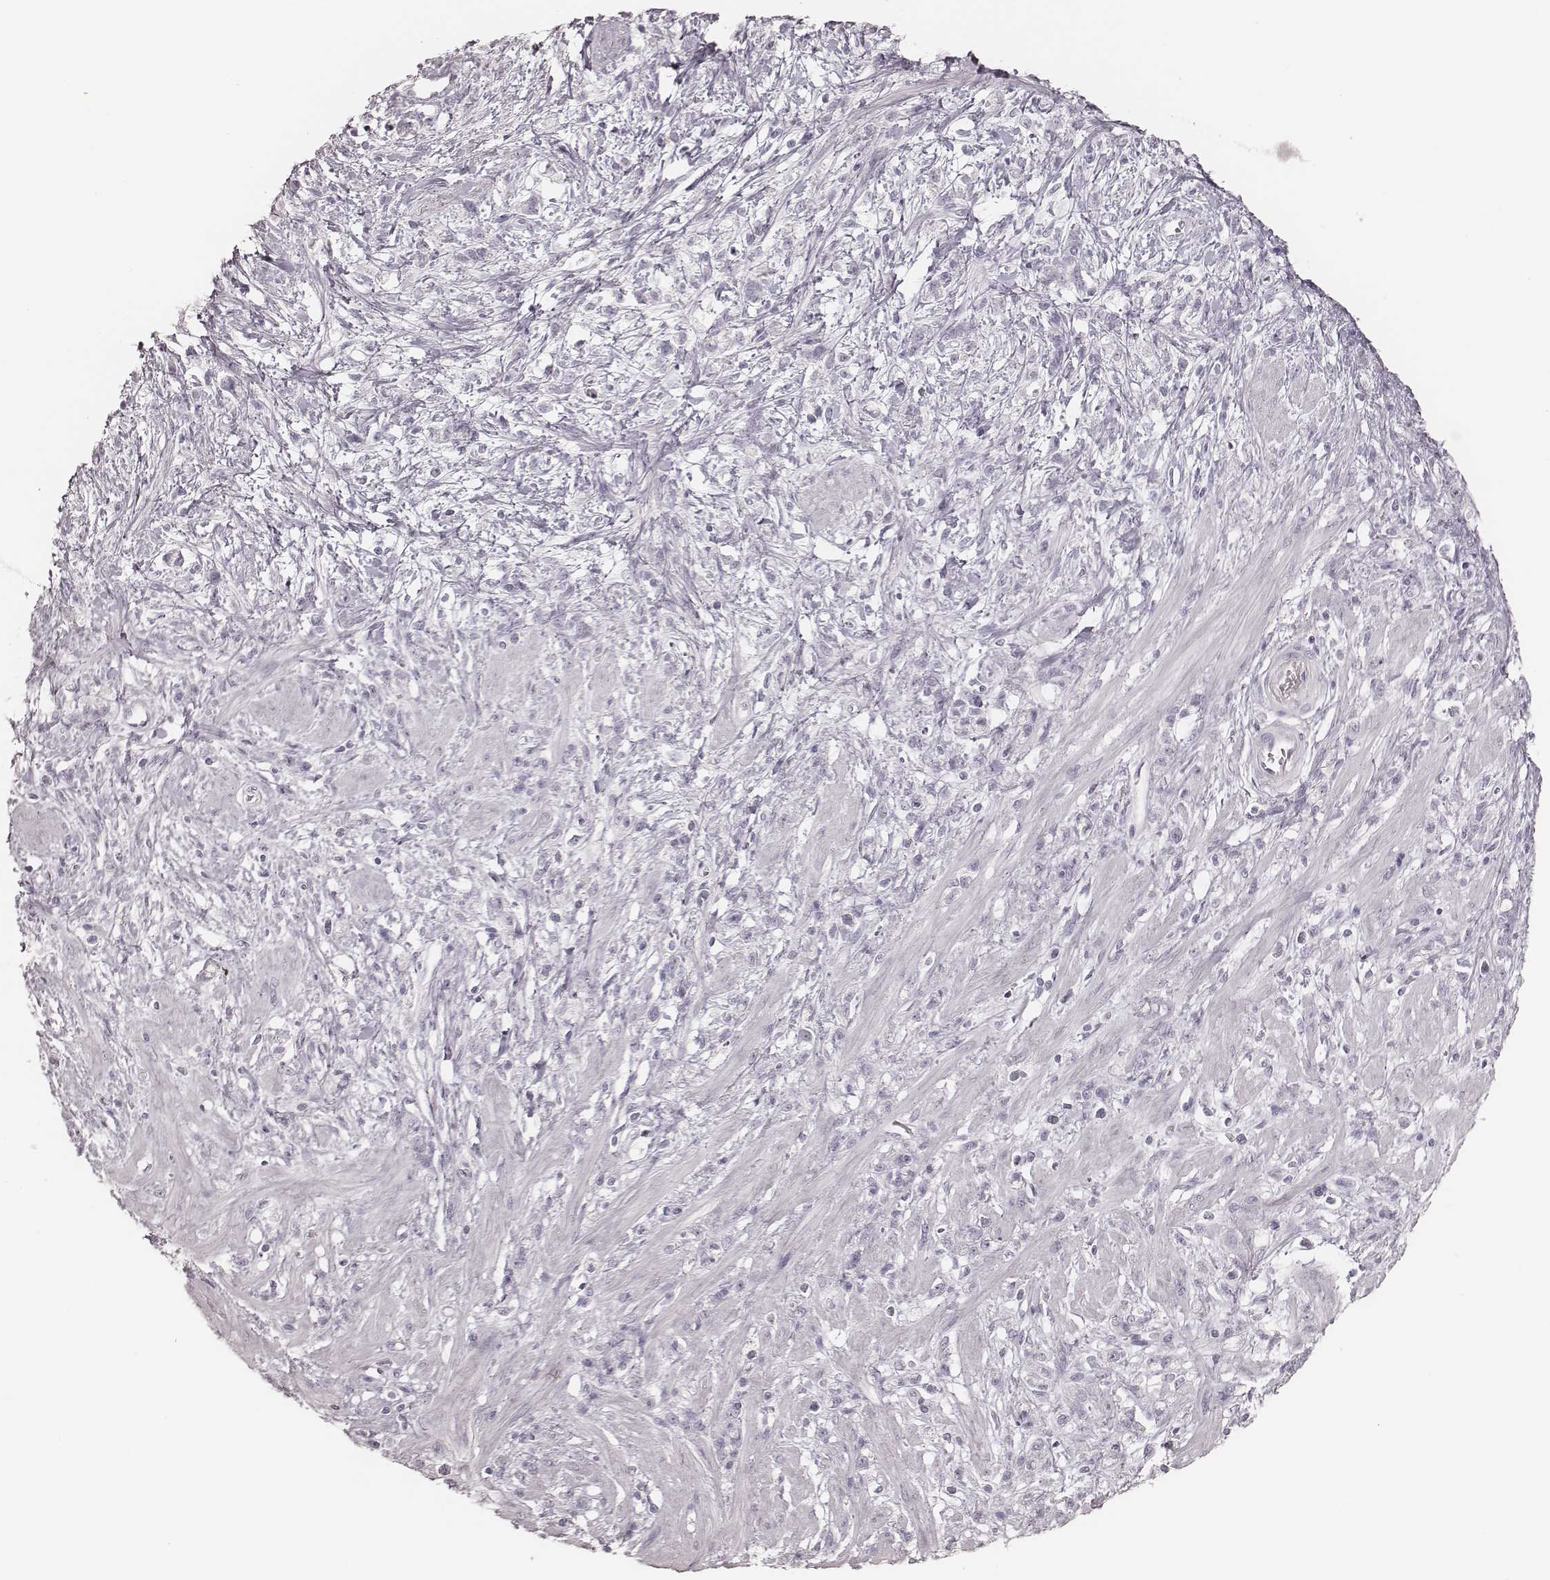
{"staining": {"intensity": "negative", "quantity": "none", "location": "none"}, "tissue": "stomach cancer", "cell_type": "Tumor cells", "image_type": "cancer", "snomed": [{"axis": "morphology", "description": "Adenocarcinoma, NOS"}, {"axis": "topography", "description": "Stomach"}], "caption": "Tumor cells are negative for brown protein staining in stomach cancer. (Immunohistochemistry, brightfield microscopy, high magnification).", "gene": "KRT72", "patient": {"sex": "female", "age": 60}}